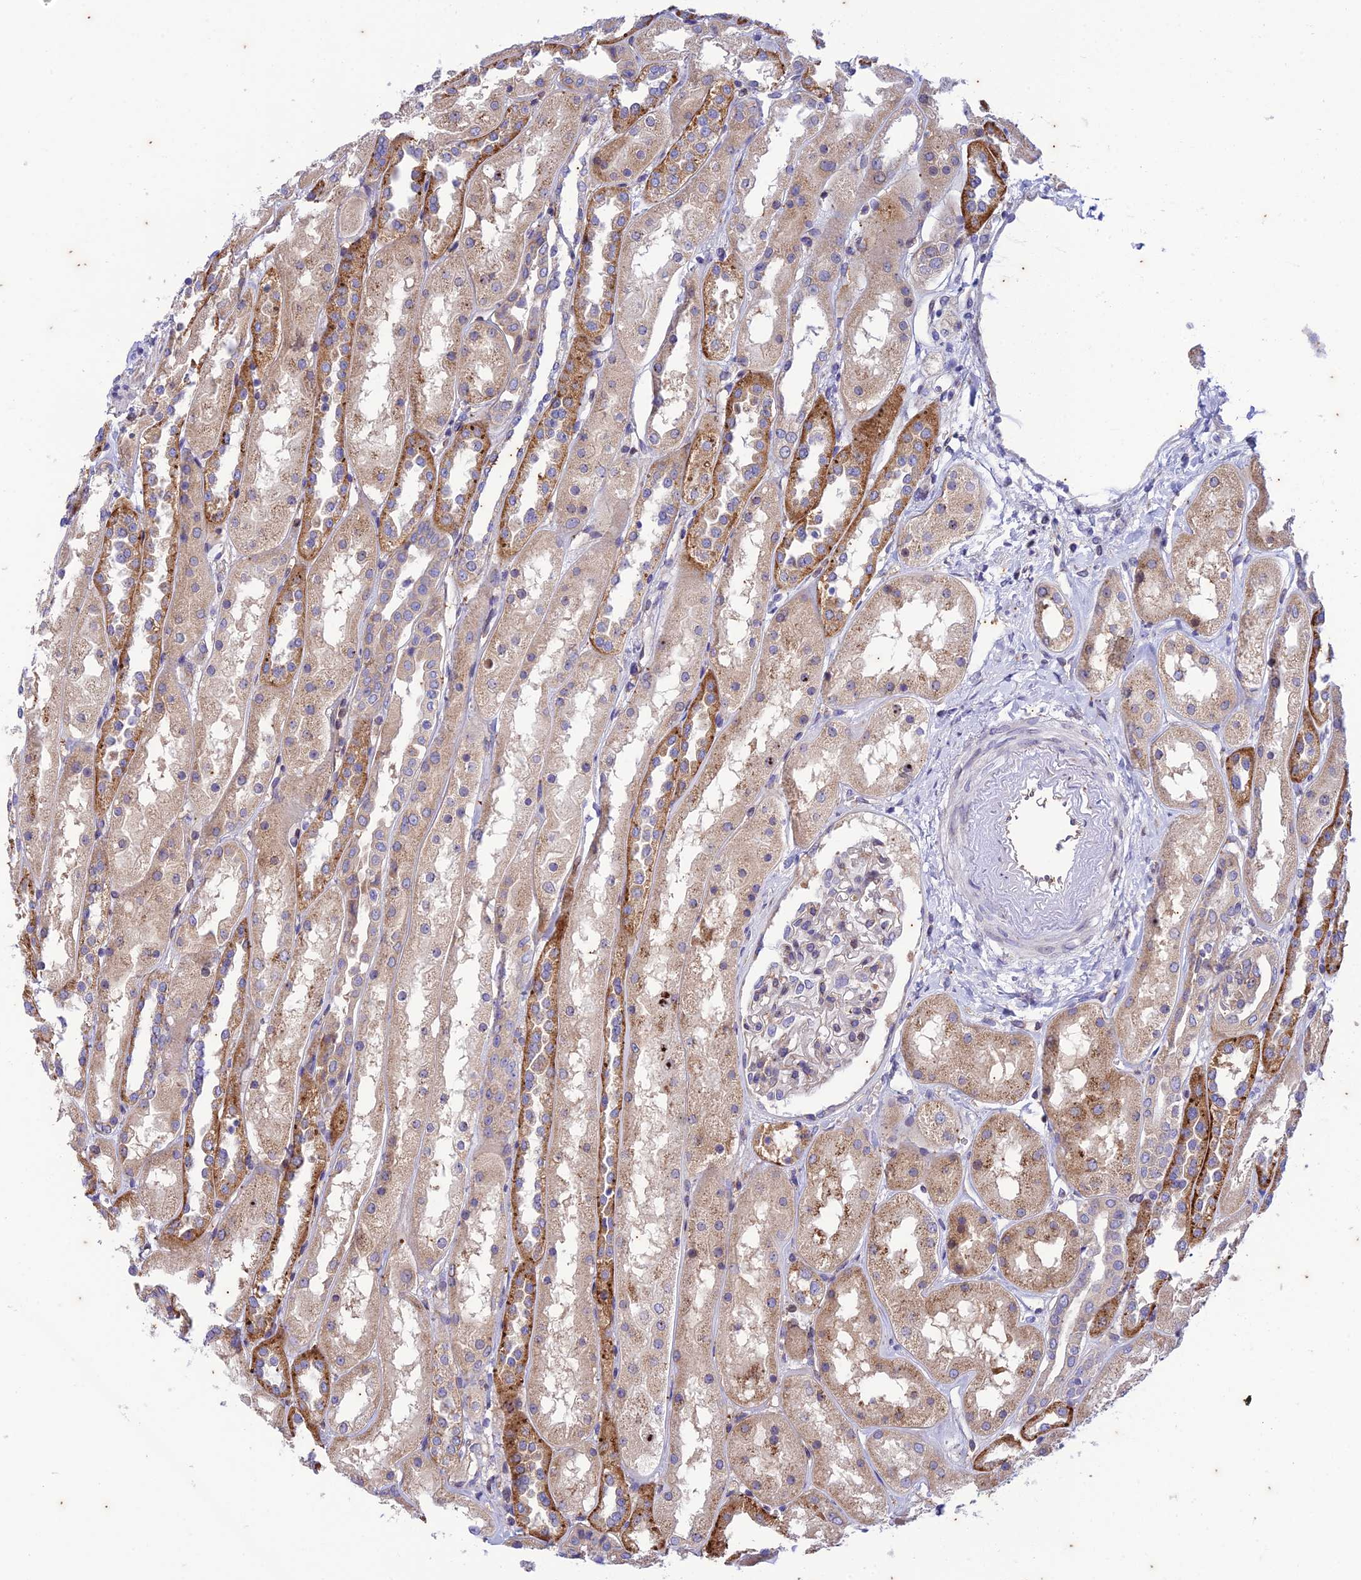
{"staining": {"intensity": "negative", "quantity": "none", "location": "none"}, "tissue": "kidney", "cell_type": "Cells in glomeruli", "image_type": "normal", "snomed": [{"axis": "morphology", "description": "Normal tissue, NOS"}, {"axis": "topography", "description": "Kidney"}], "caption": "The photomicrograph reveals no significant expression in cells in glomeruli of kidney. The staining is performed using DAB (3,3'-diaminobenzidine) brown chromogen with nuclei counter-stained in using hematoxylin.", "gene": "PIMREG", "patient": {"sex": "male", "age": 70}}